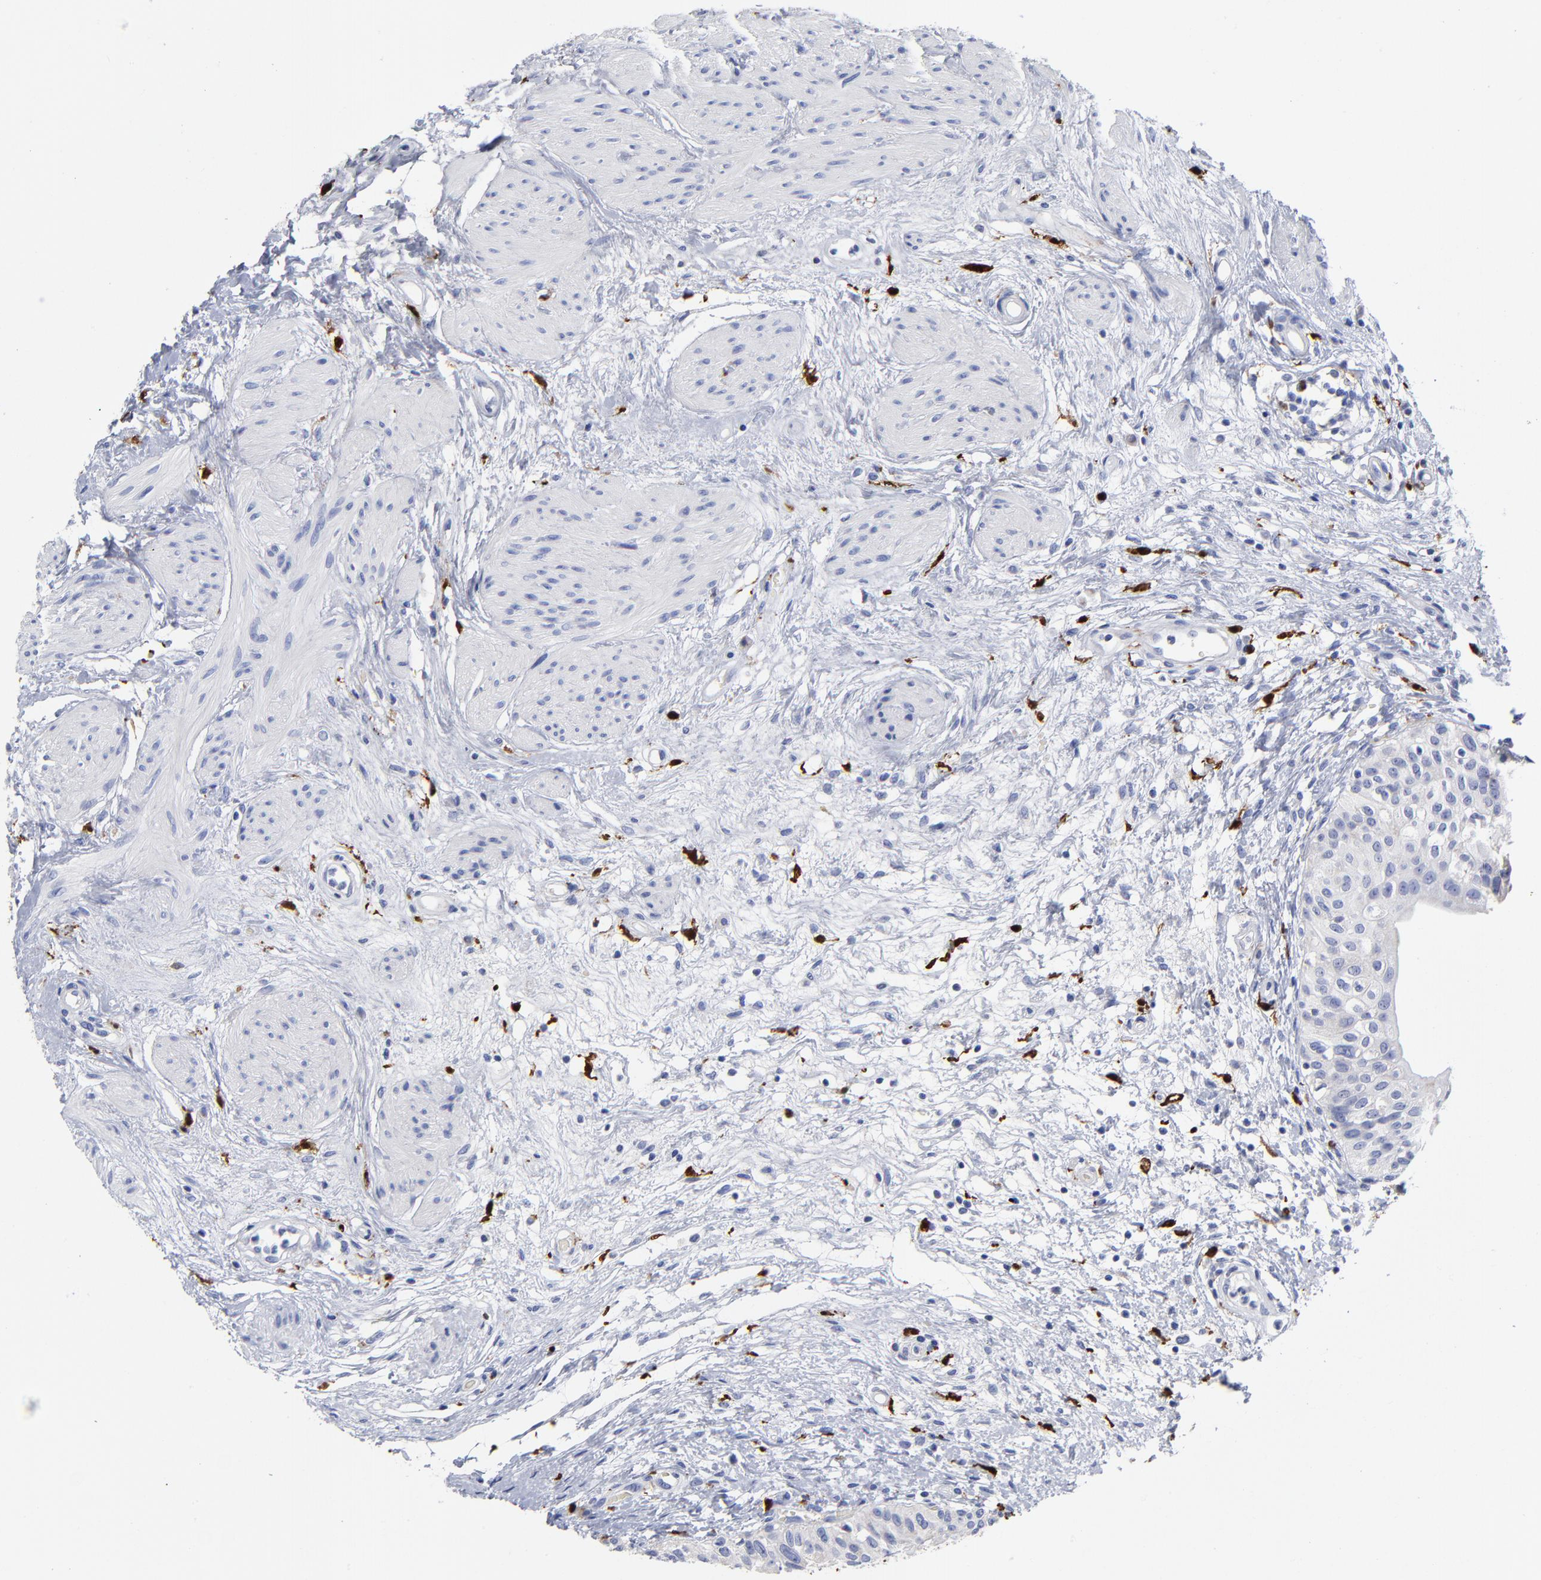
{"staining": {"intensity": "negative", "quantity": "none", "location": "none"}, "tissue": "urinary bladder", "cell_type": "Urothelial cells", "image_type": "normal", "snomed": [{"axis": "morphology", "description": "Normal tissue, NOS"}, {"axis": "topography", "description": "Urinary bladder"}], "caption": "DAB immunohistochemical staining of unremarkable urinary bladder exhibits no significant expression in urothelial cells.", "gene": "PTP4A1", "patient": {"sex": "female", "age": 55}}